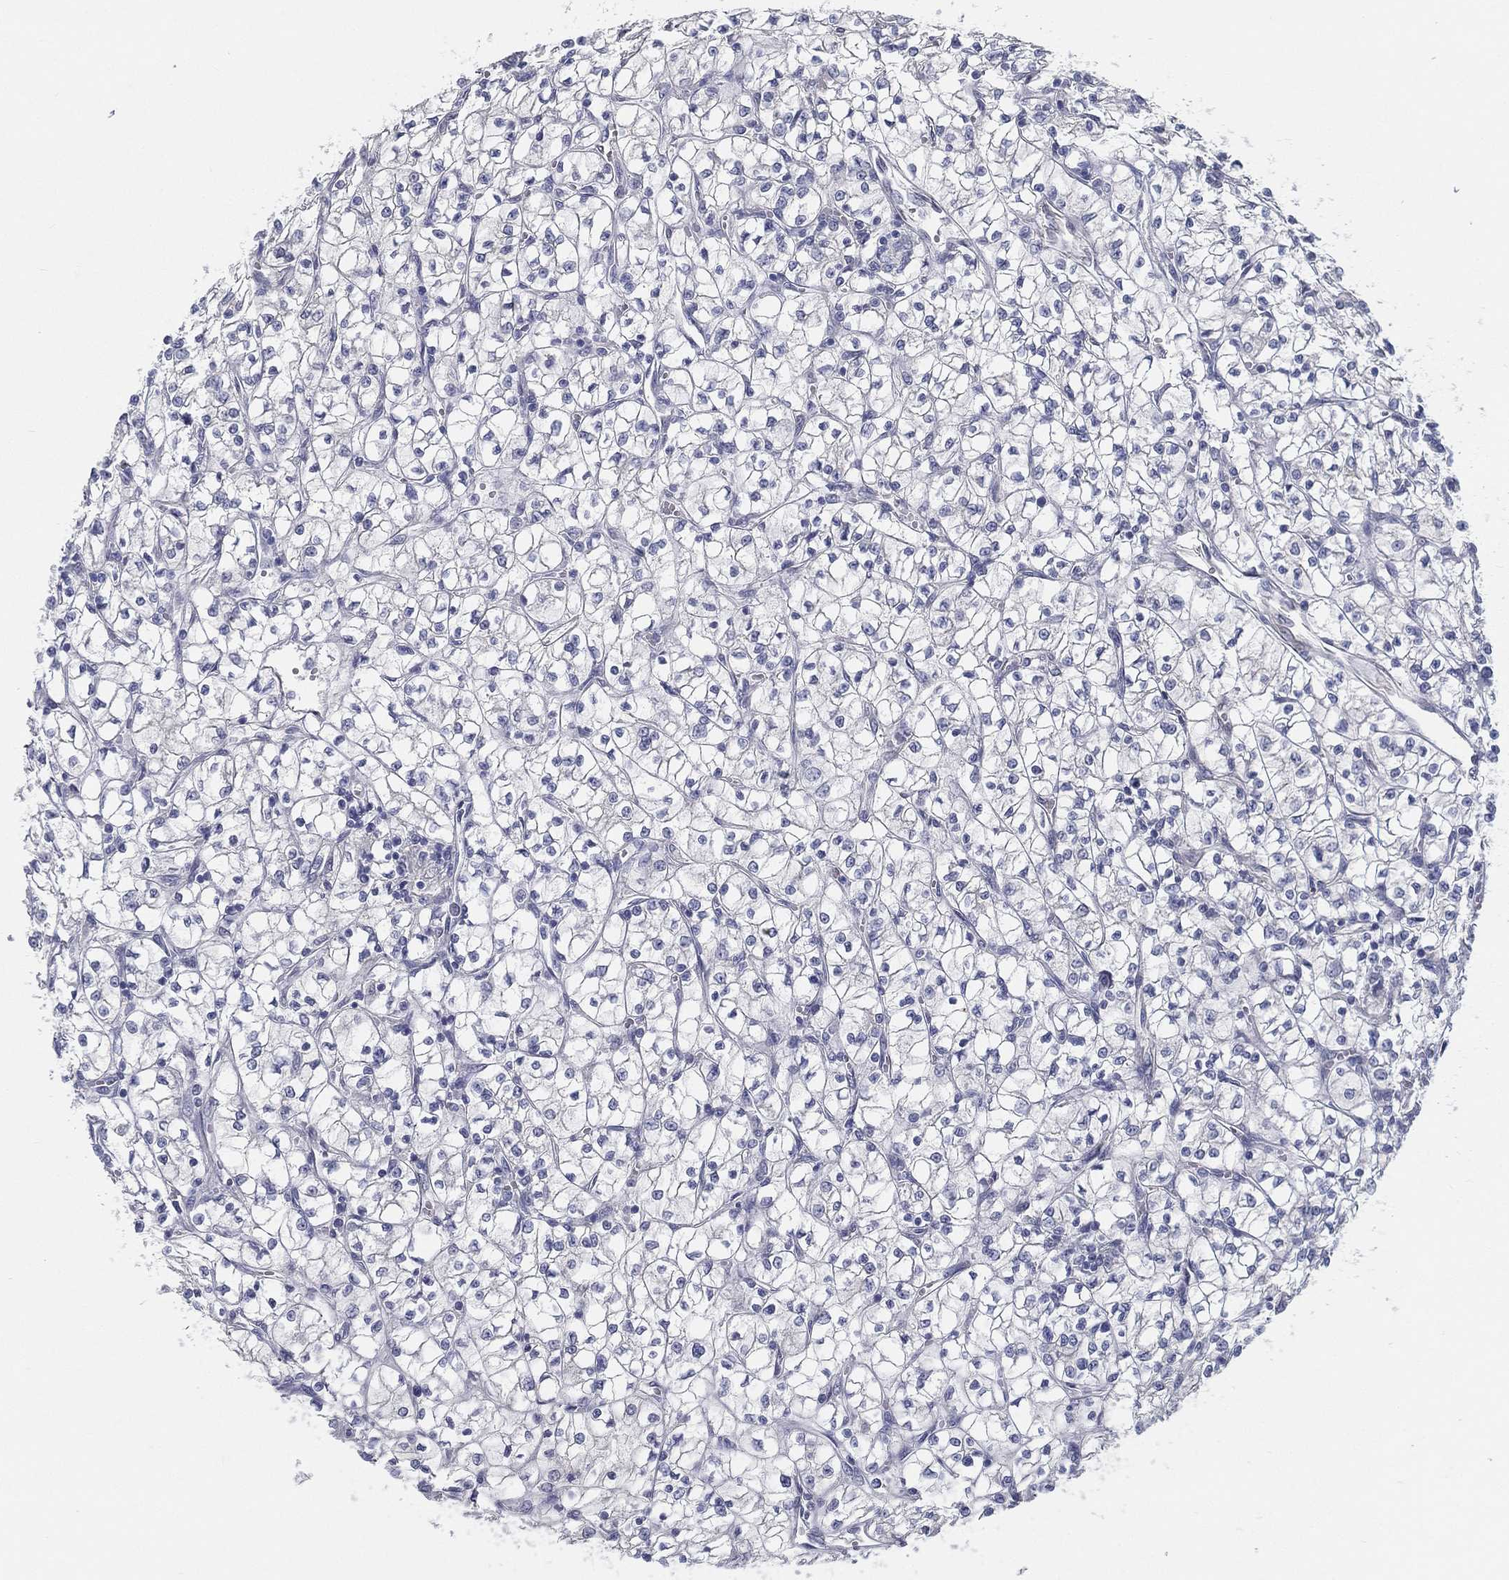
{"staining": {"intensity": "negative", "quantity": "none", "location": "none"}, "tissue": "renal cancer", "cell_type": "Tumor cells", "image_type": "cancer", "snomed": [{"axis": "morphology", "description": "Adenocarcinoma, NOS"}, {"axis": "topography", "description": "Kidney"}], "caption": "Protein analysis of adenocarcinoma (renal) exhibits no significant staining in tumor cells.", "gene": "STS", "patient": {"sex": "female", "age": 64}}